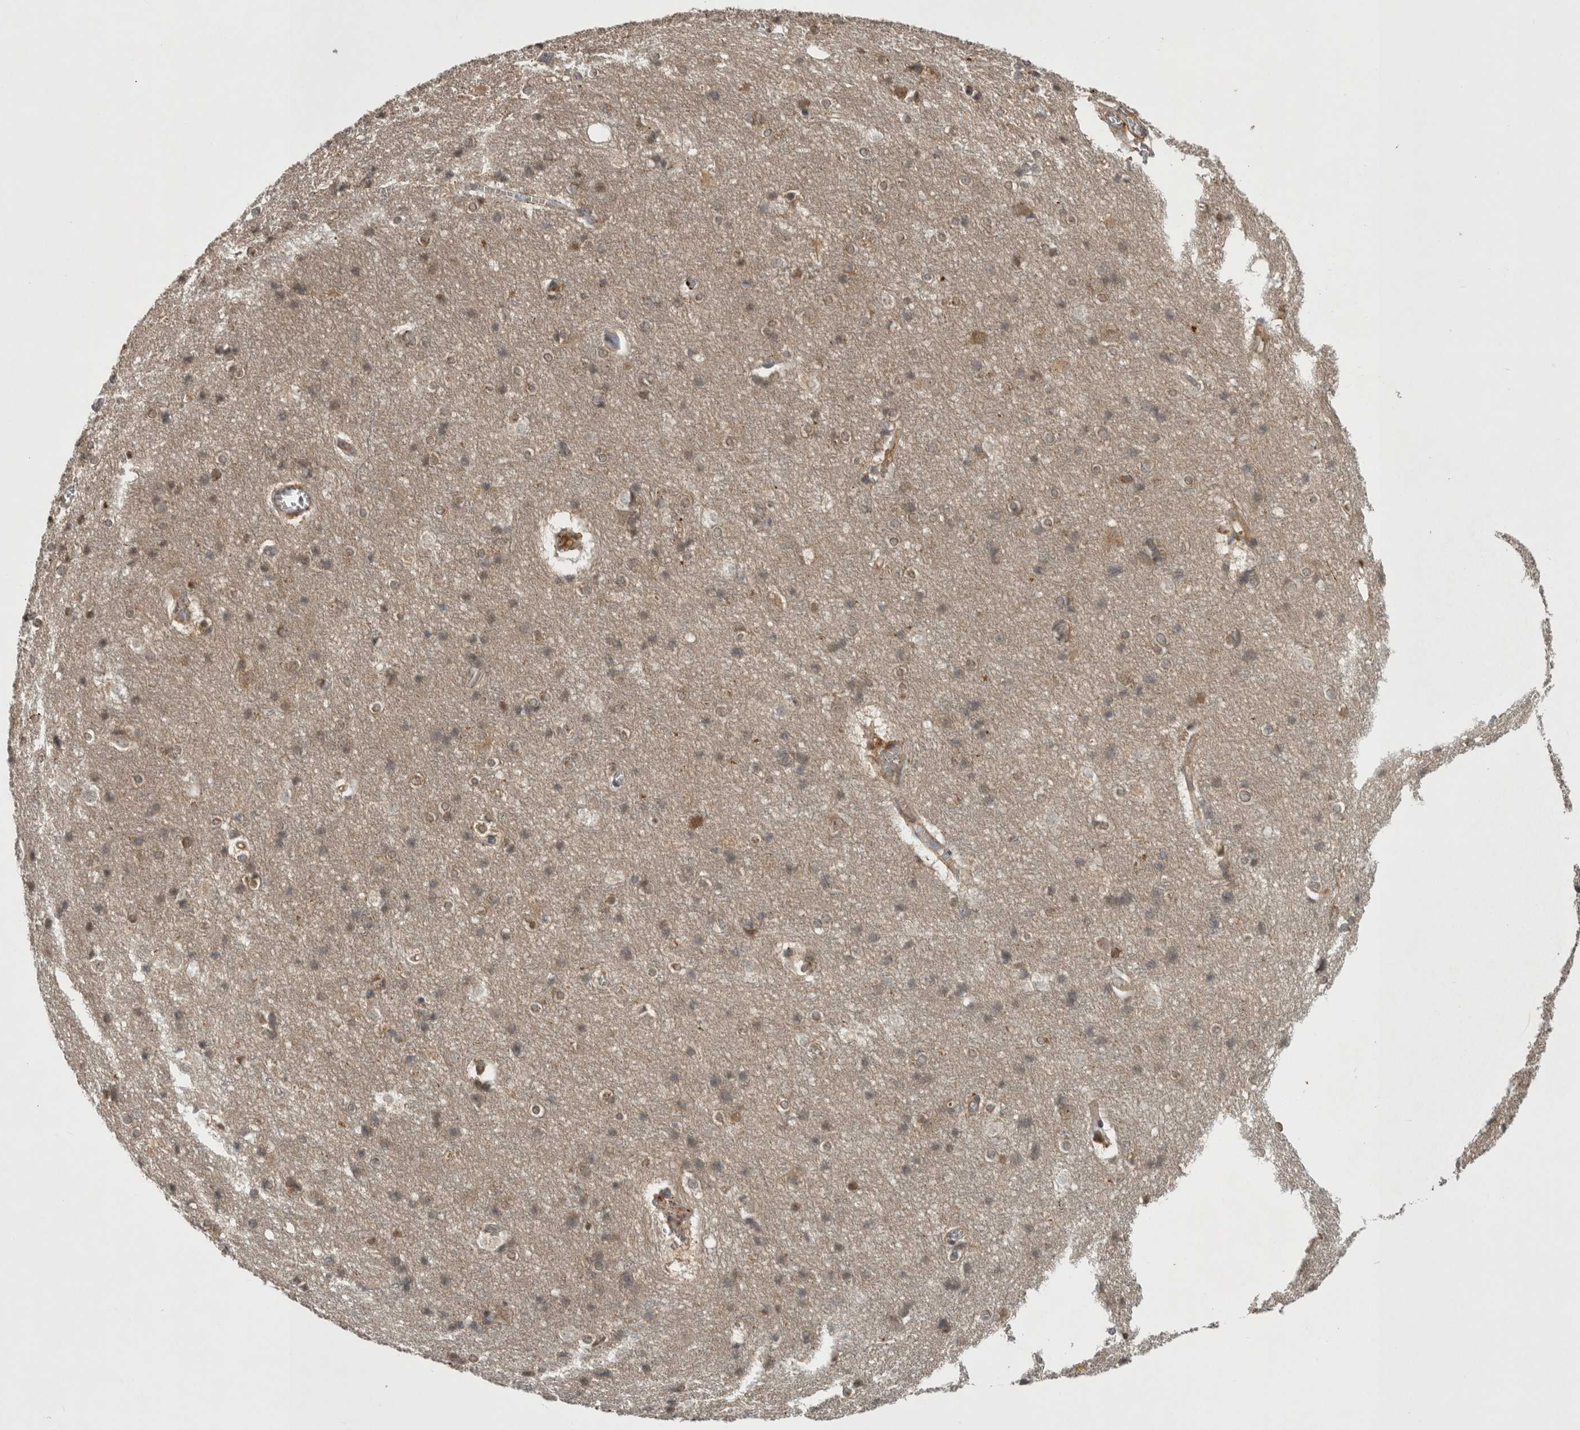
{"staining": {"intensity": "moderate", "quantity": ">75%", "location": "cytoplasmic/membranous"}, "tissue": "cerebral cortex", "cell_type": "Endothelial cells", "image_type": "normal", "snomed": [{"axis": "morphology", "description": "Normal tissue, NOS"}, {"axis": "topography", "description": "Cerebral cortex"}], "caption": "This photomicrograph displays IHC staining of normal human cerebral cortex, with medium moderate cytoplasmic/membranous positivity in about >75% of endothelial cells.", "gene": "TRMT61B", "patient": {"sex": "male", "age": 54}}